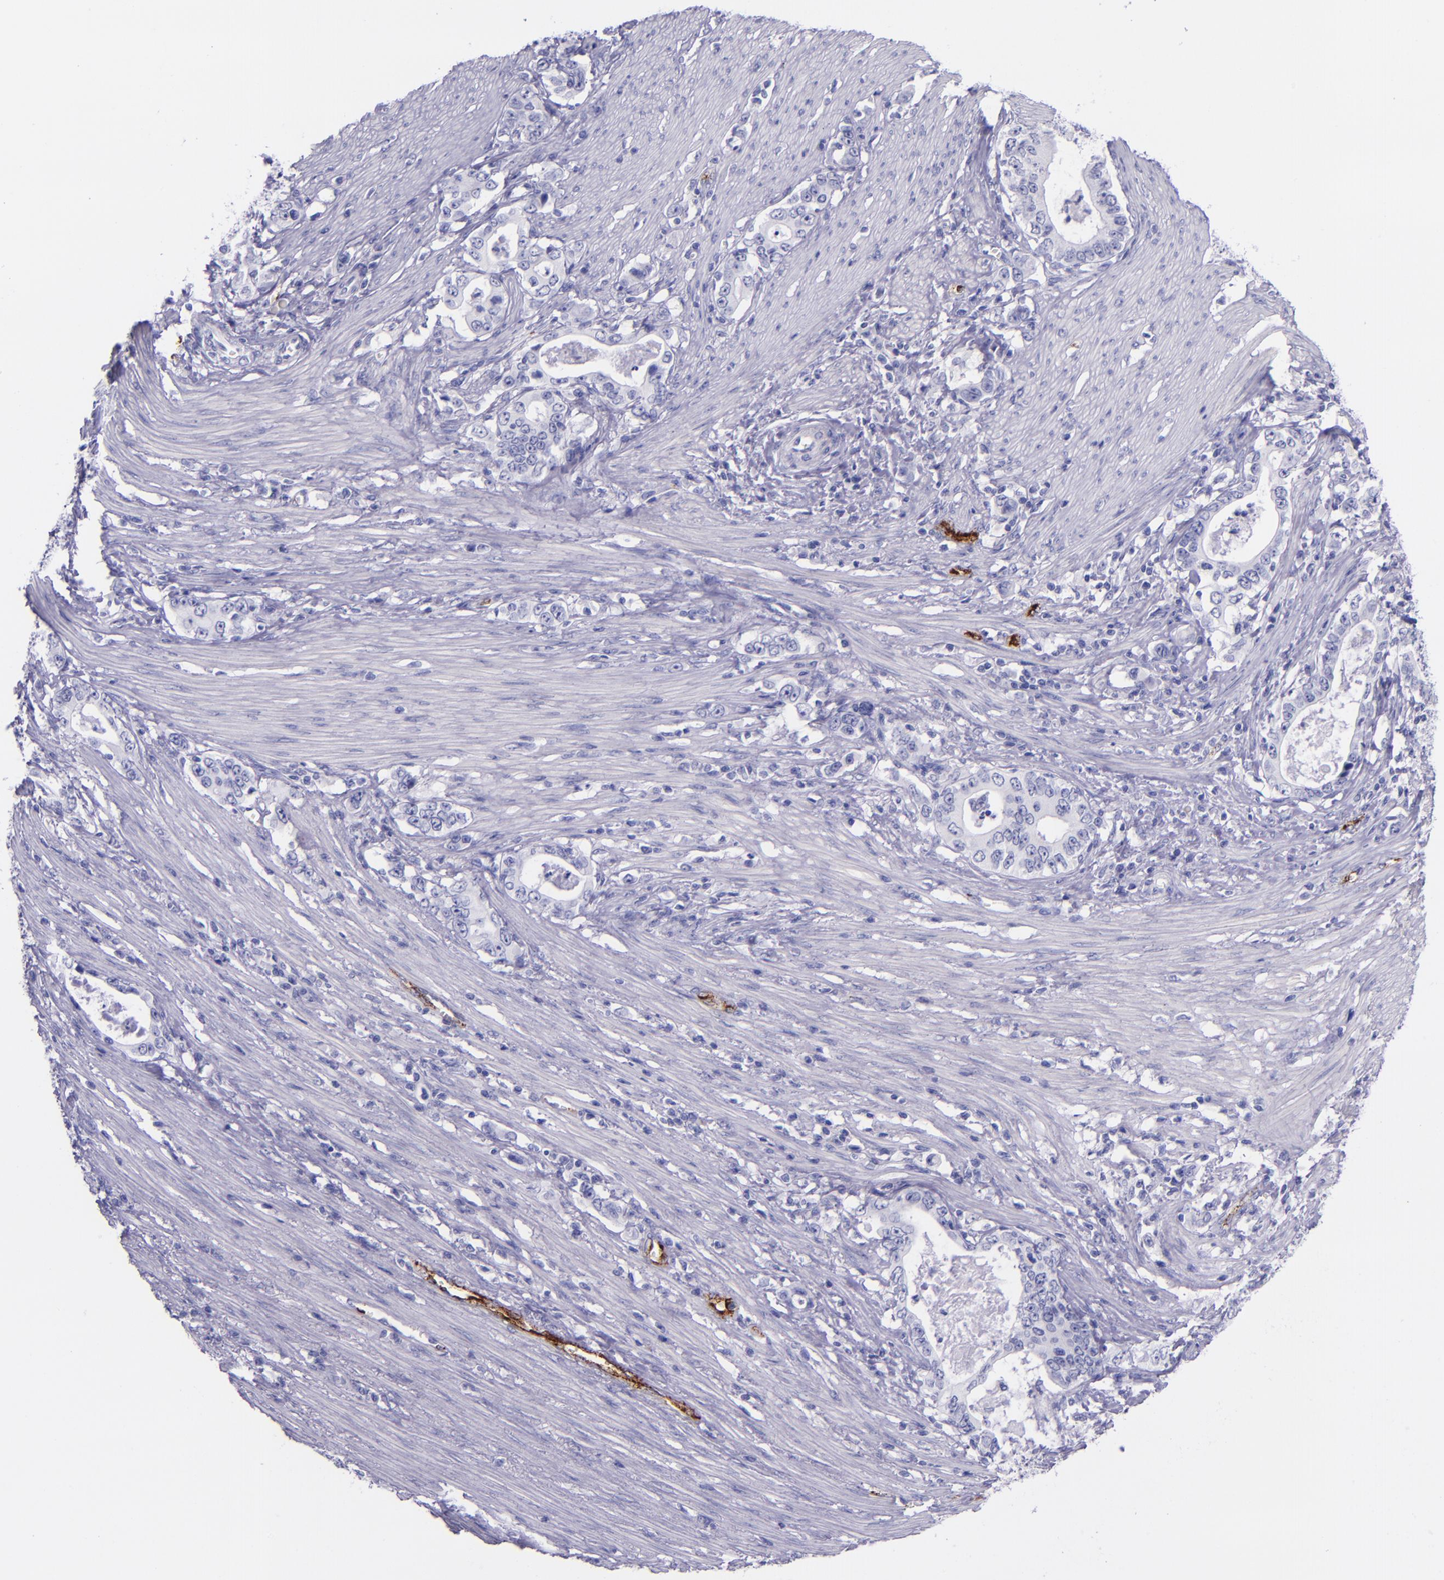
{"staining": {"intensity": "negative", "quantity": "none", "location": "none"}, "tissue": "stomach cancer", "cell_type": "Tumor cells", "image_type": "cancer", "snomed": [{"axis": "morphology", "description": "Adenocarcinoma, NOS"}, {"axis": "topography", "description": "Stomach, lower"}], "caption": "Immunohistochemistry histopathology image of neoplastic tissue: stomach adenocarcinoma stained with DAB demonstrates no significant protein expression in tumor cells. (Brightfield microscopy of DAB (3,3'-diaminobenzidine) IHC at high magnification).", "gene": "SELE", "patient": {"sex": "female", "age": 72}}